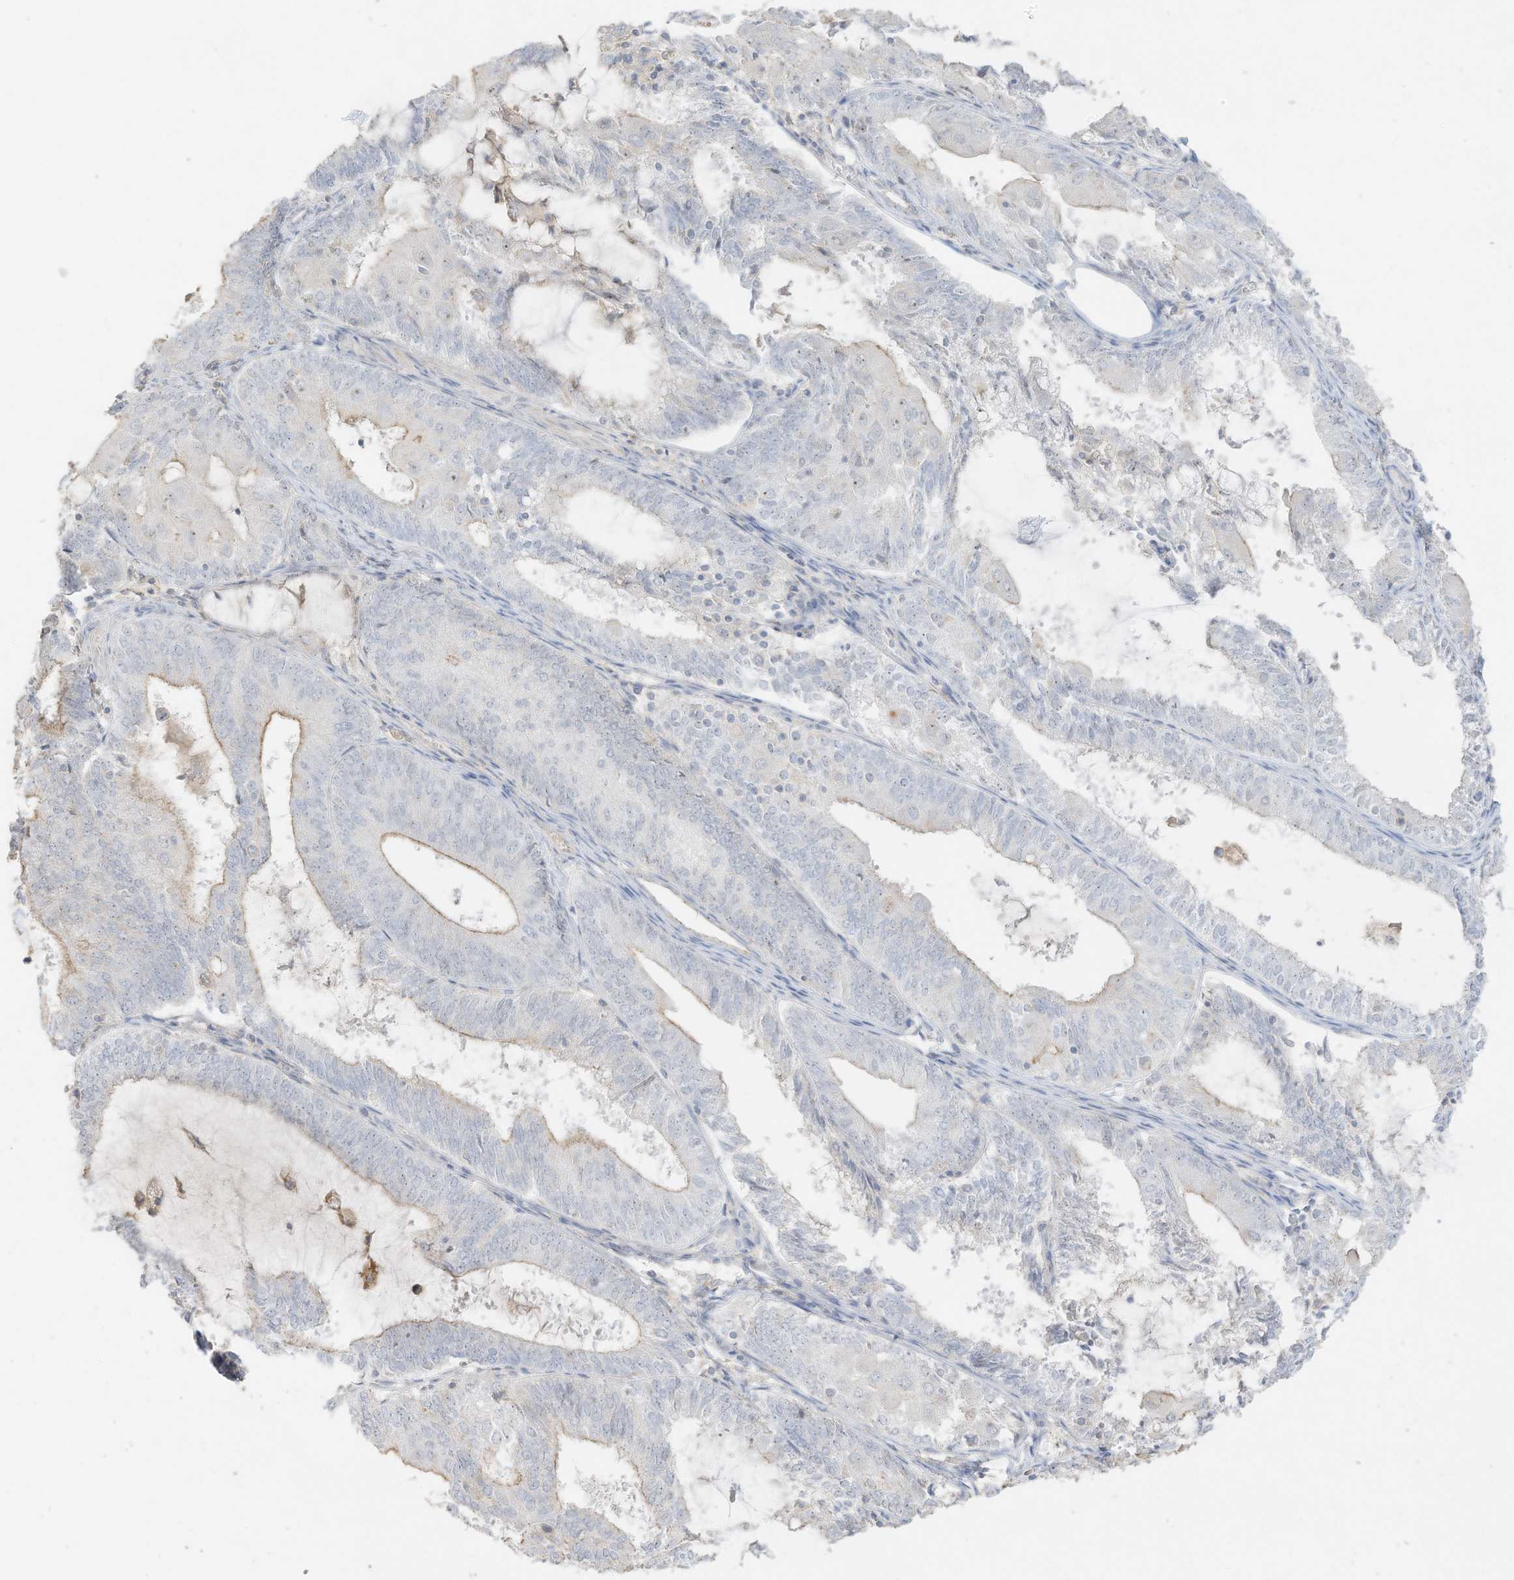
{"staining": {"intensity": "weak", "quantity": "25%-75%", "location": "cytoplasmic/membranous"}, "tissue": "endometrial cancer", "cell_type": "Tumor cells", "image_type": "cancer", "snomed": [{"axis": "morphology", "description": "Adenocarcinoma, NOS"}, {"axis": "topography", "description": "Endometrium"}], "caption": "Immunohistochemical staining of endometrial cancer (adenocarcinoma) displays weak cytoplasmic/membranous protein expression in approximately 25%-75% of tumor cells. (brown staining indicates protein expression, while blue staining denotes nuclei).", "gene": "ZBTB41", "patient": {"sex": "female", "age": 81}}